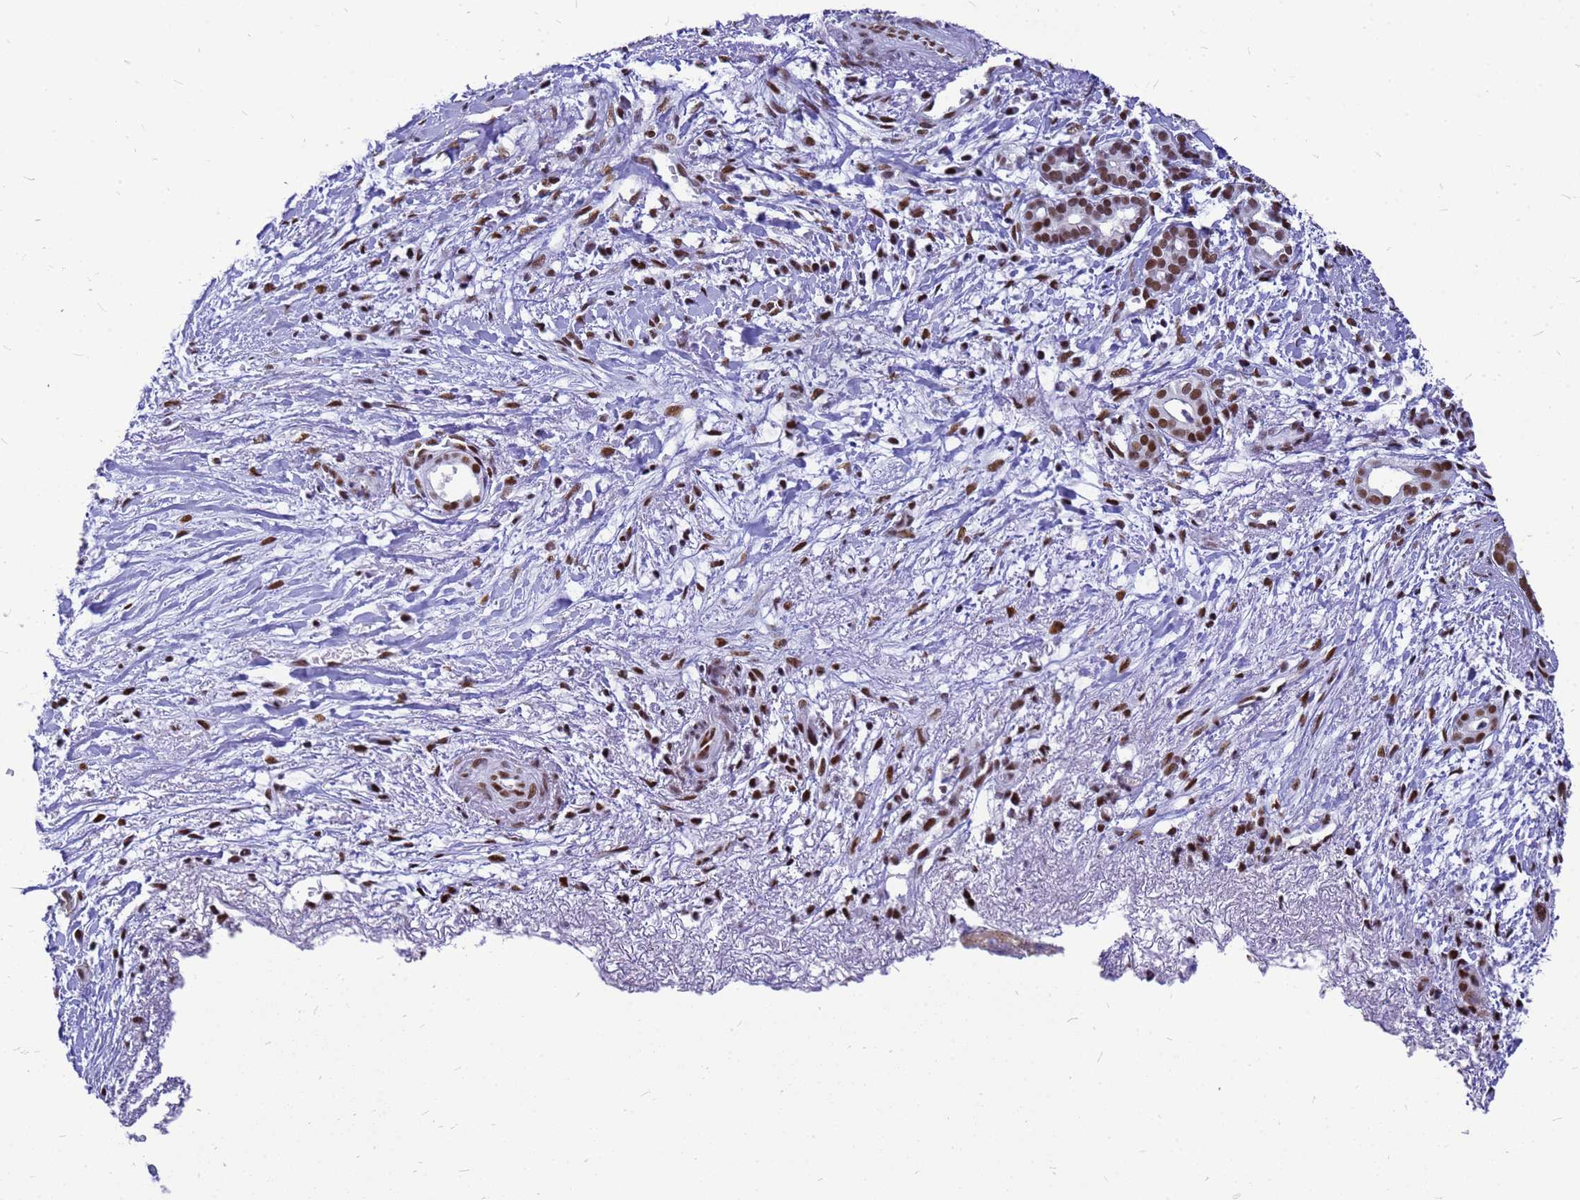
{"staining": {"intensity": "moderate", "quantity": ">75%", "location": "nuclear"}, "tissue": "liver cancer", "cell_type": "Tumor cells", "image_type": "cancer", "snomed": [{"axis": "morphology", "description": "Cholangiocarcinoma"}, {"axis": "topography", "description": "Liver"}], "caption": "High-power microscopy captured an IHC image of liver cancer (cholangiocarcinoma), revealing moderate nuclear expression in approximately >75% of tumor cells.", "gene": "SART3", "patient": {"sex": "female", "age": 79}}